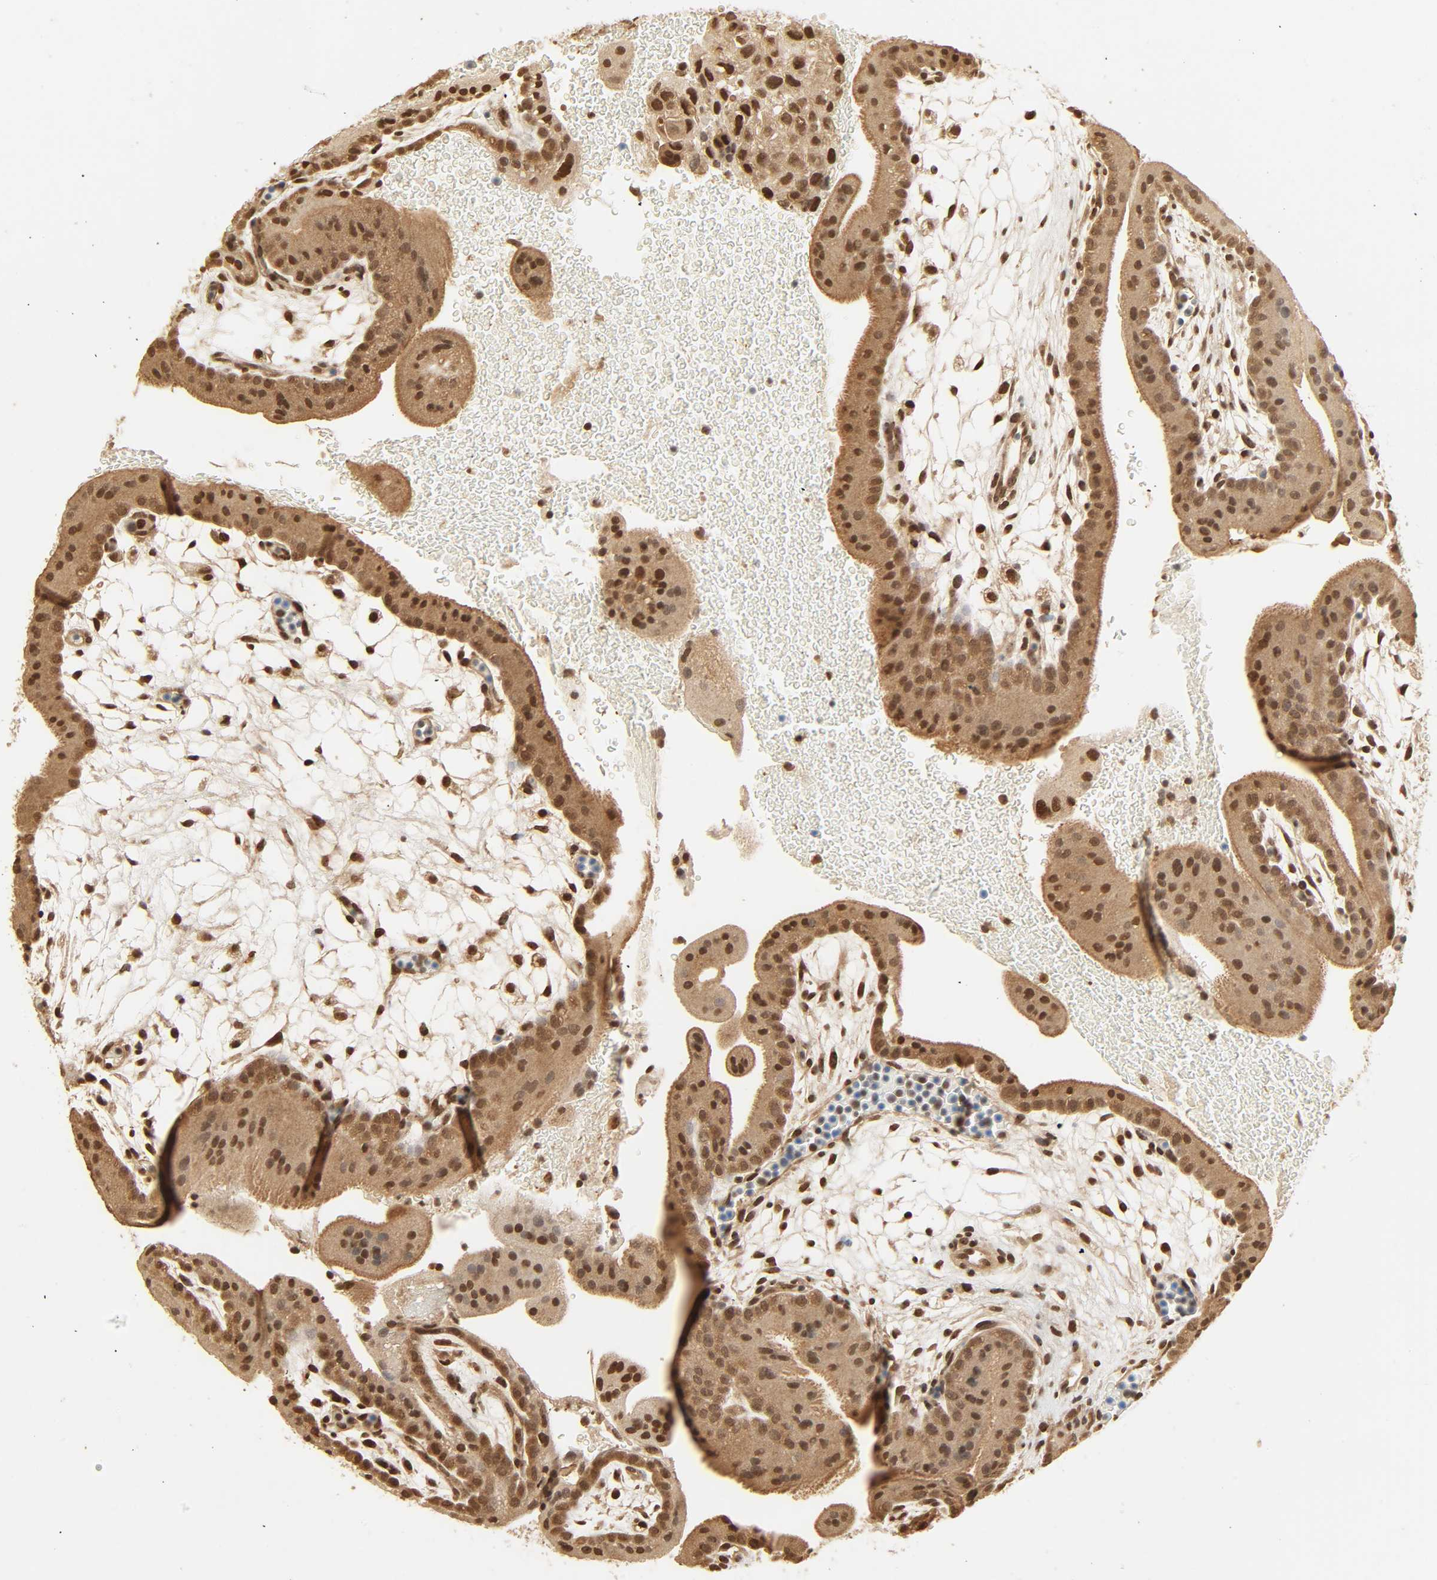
{"staining": {"intensity": "moderate", "quantity": ">75%", "location": "nuclear"}, "tissue": "placenta", "cell_type": "Decidual cells", "image_type": "normal", "snomed": [{"axis": "morphology", "description": "Normal tissue, NOS"}, {"axis": "topography", "description": "Placenta"}], "caption": "Unremarkable placenta exhibits moderate nuclear positivity in approximately >75% of decidual cells, visualized by immunohistochemistry. The protein is shown in brown color, while the nuclei are stained blue.", "gene": "UBC", "patient": {"sex": "female", "age": 19}}